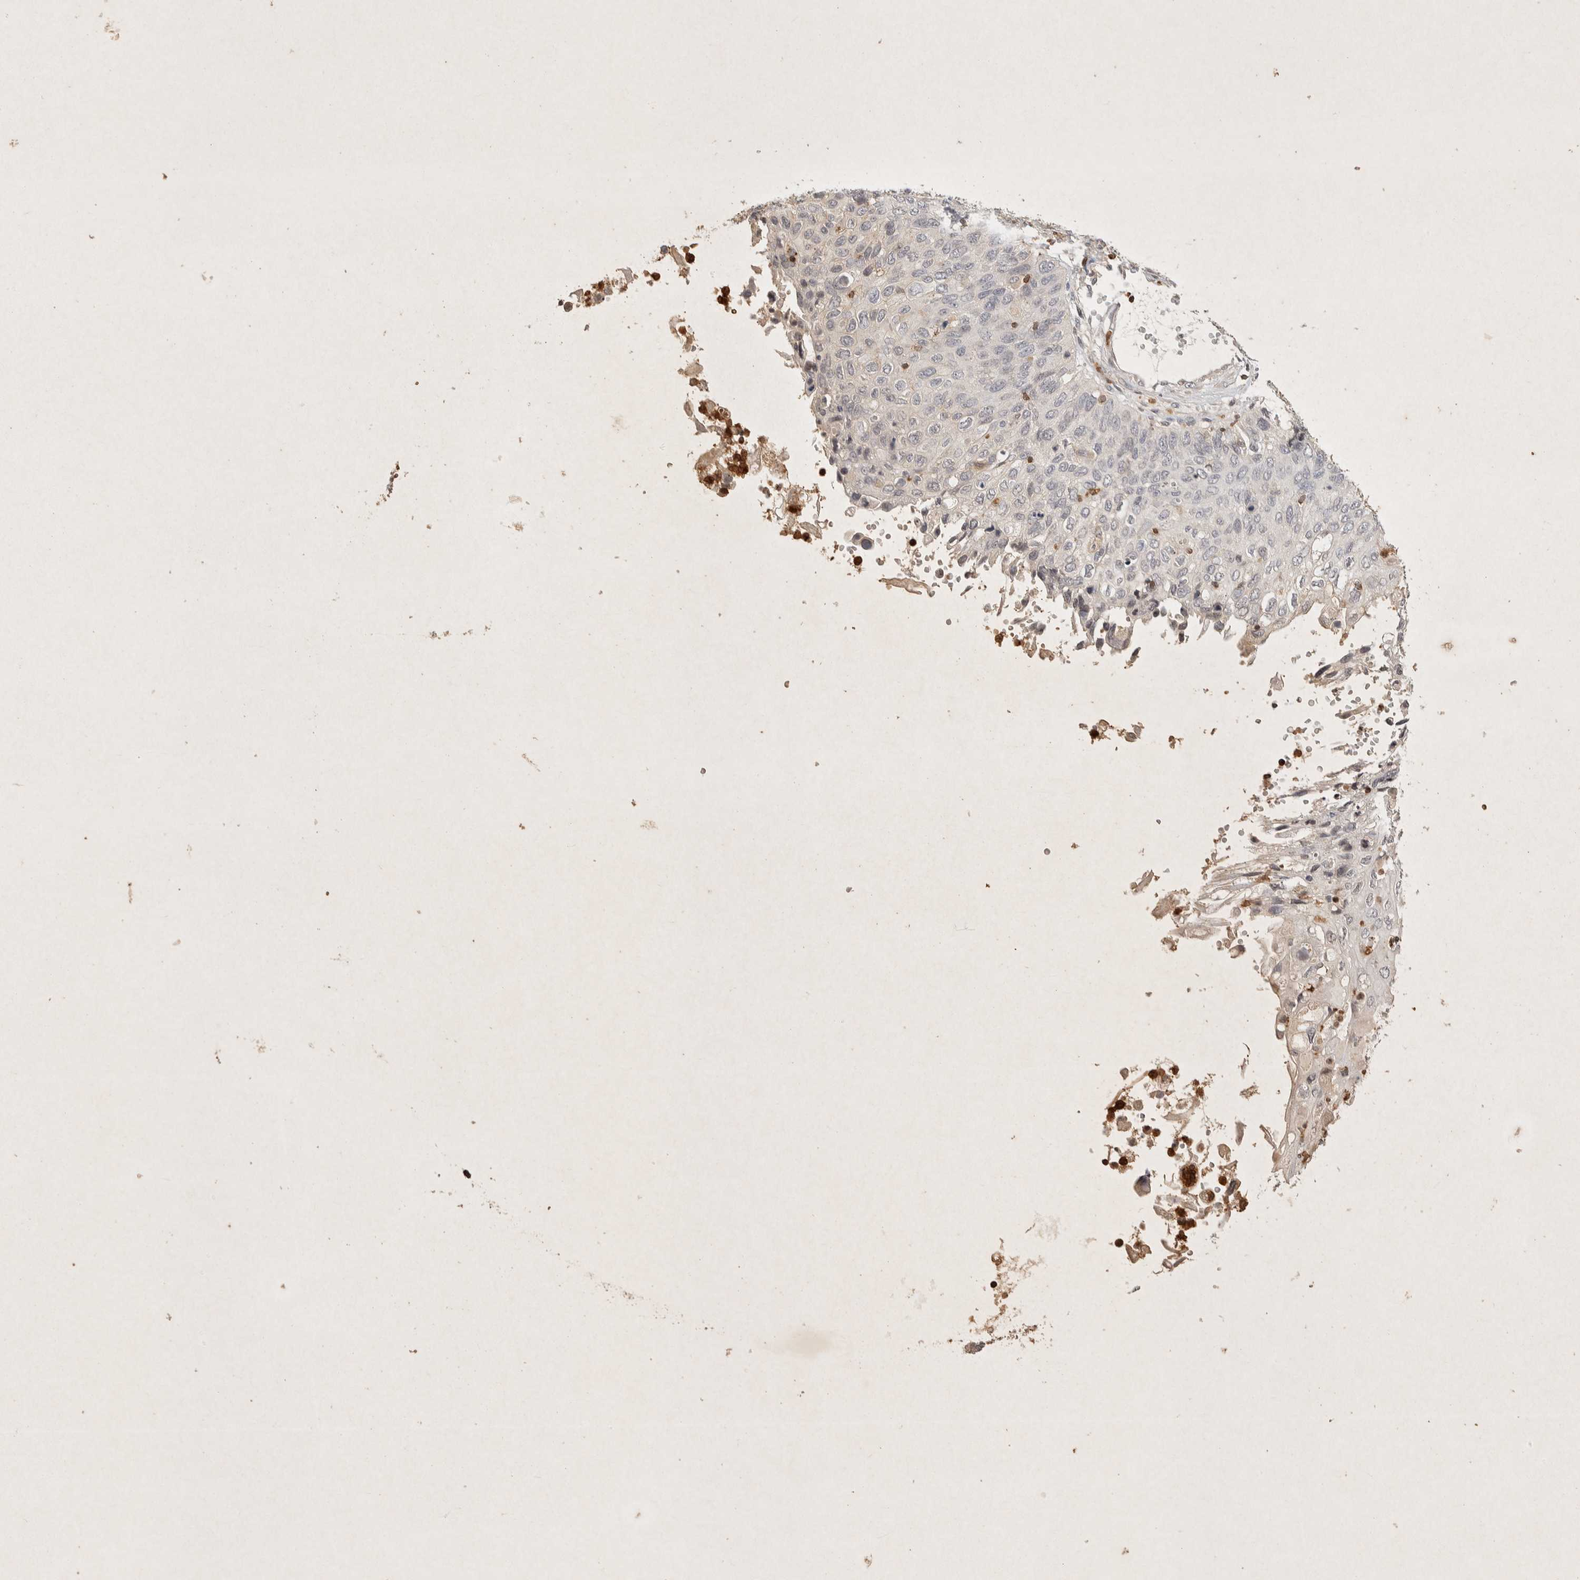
{"staining": {"intensity": "negative", "quantity": "none", "location": "none"}, "tissue": "cervical cancer", "cell_type": "Tumor cells", "image_type": "cancer", "snomed": [{"axis": "morphology", "description": "Squamous cell carcinoma, NOS"}, {"axis": "topography", "description": "Cervix"}], "caption": "Tumor cells are negative for brown protein staining in cervical squamous cell carcinoma.", "gene": "RAC2", "patient": {"sex": "female", "age": 70}}